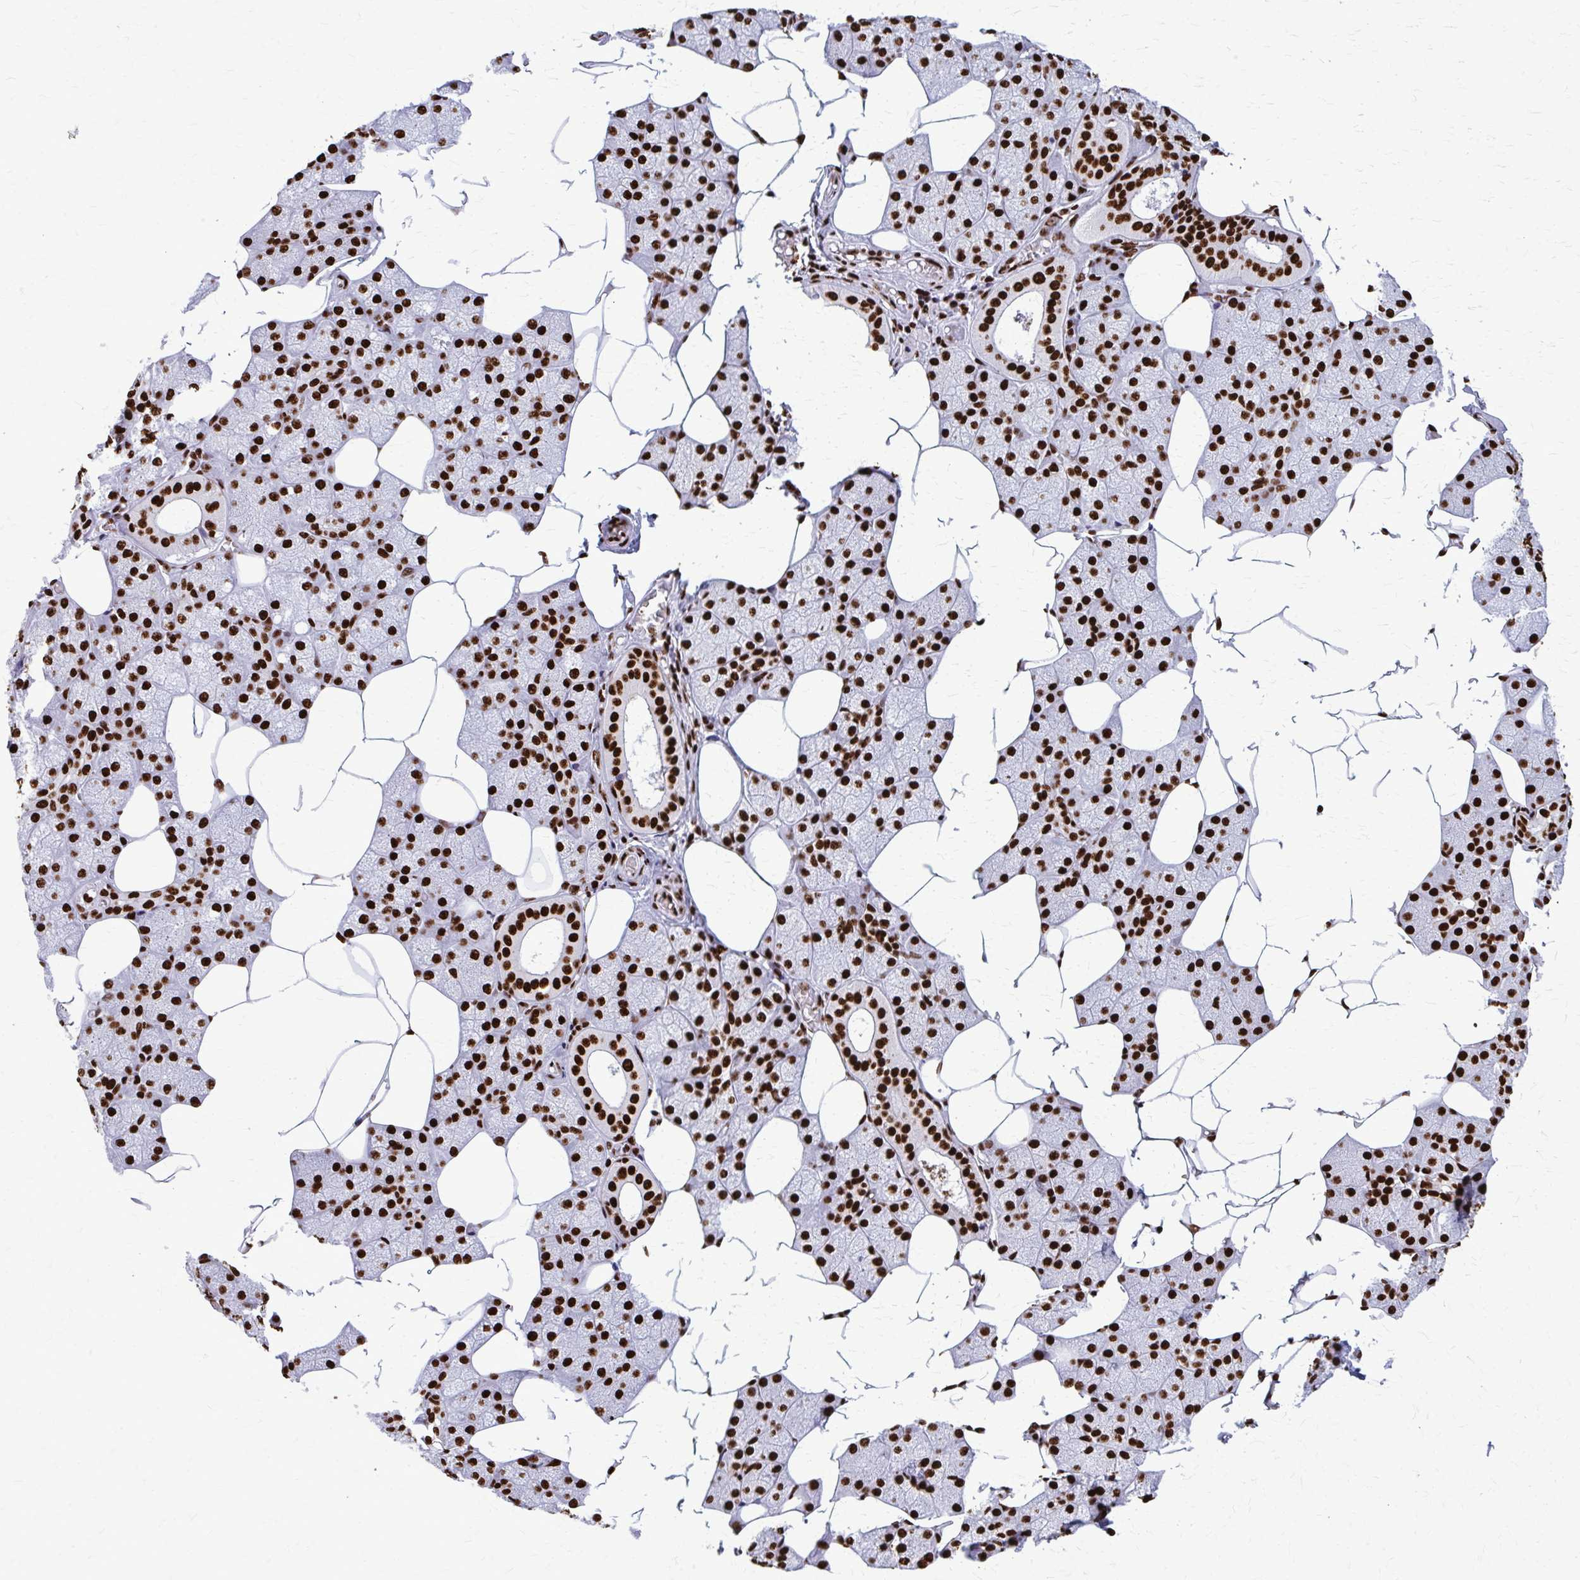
{"staining": {"intensity": "strong", "quantity": ">75%", "location": "nuclear"}, "tissue": "salivary gland", "cell_type": "Glandular cells", "image_type": "normal", "snomed": [{"axis": "morphology", "description": "Normal tissue, NOS"}, {"axis": "topography", "description": "Salivary gland"}], "caption": "Immunohistochemistry (IHC) of benign human salivary gland exhibits high levels of strong nuclear staining in about >75% of glandular cells.", "gene": "SFPQ", "patient": {"sex": "female", "age": 43}}